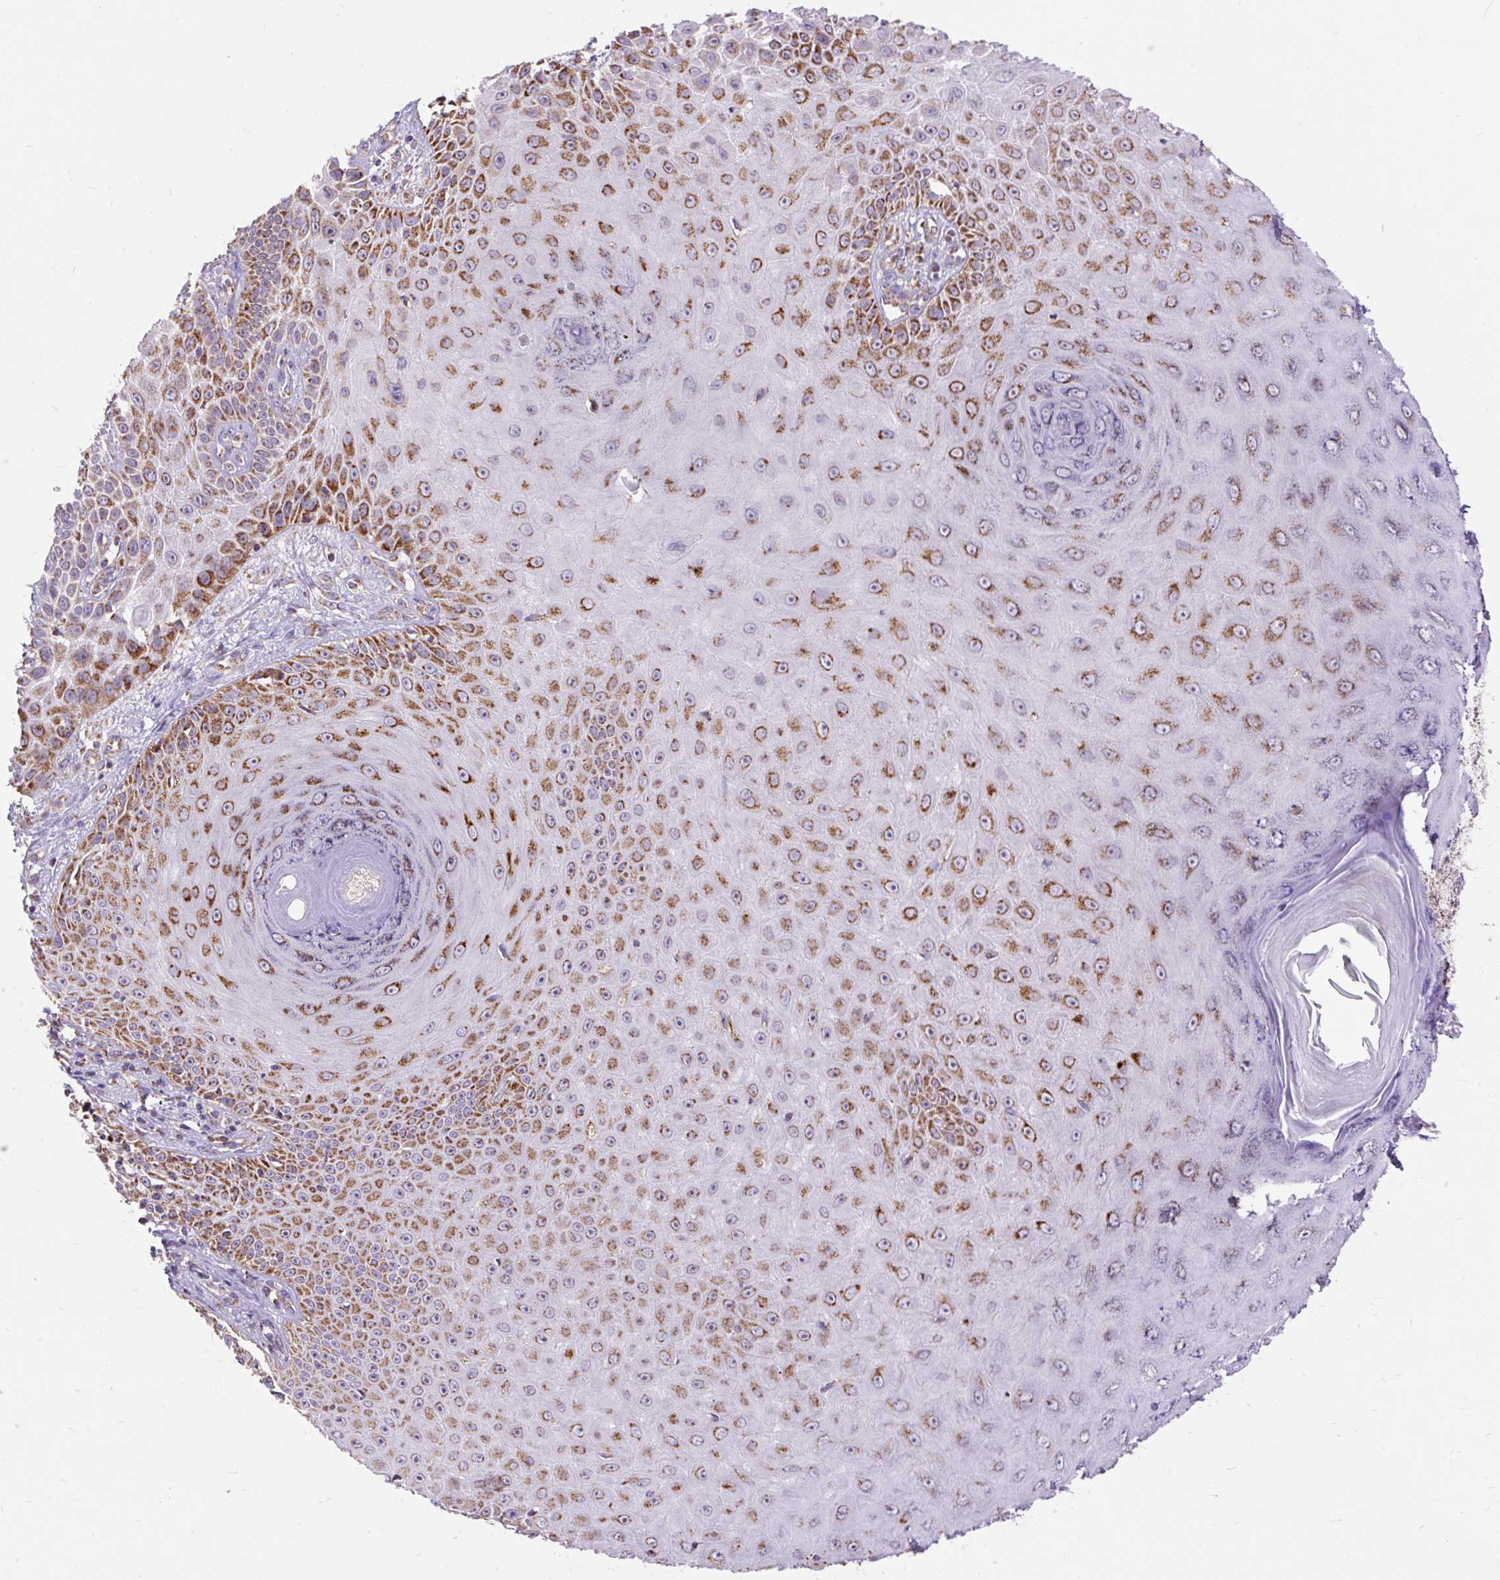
{"staining": {"intensity": "moderate", "quantity": ">75%", "location": "cytoplasmic/membranous"}, "tissue": "skin cancer", "cell_type": "Tumor cells", "image_type": "cancer", "snomed": [{"axis": "morphology", "description": "Squamous cell carcinoma, NOS"}, {"axis": "topography", "description": "Skin"}], "caption": "Immunohistochemical staining of human squamous cell carcinoma (skin) reveals medium levels of moderate cytoplasmic/membranous protein positivity in about >75% of tumor cells.", "gene": "TOMM40", "patient": {"sex": "male", "age": 86}}